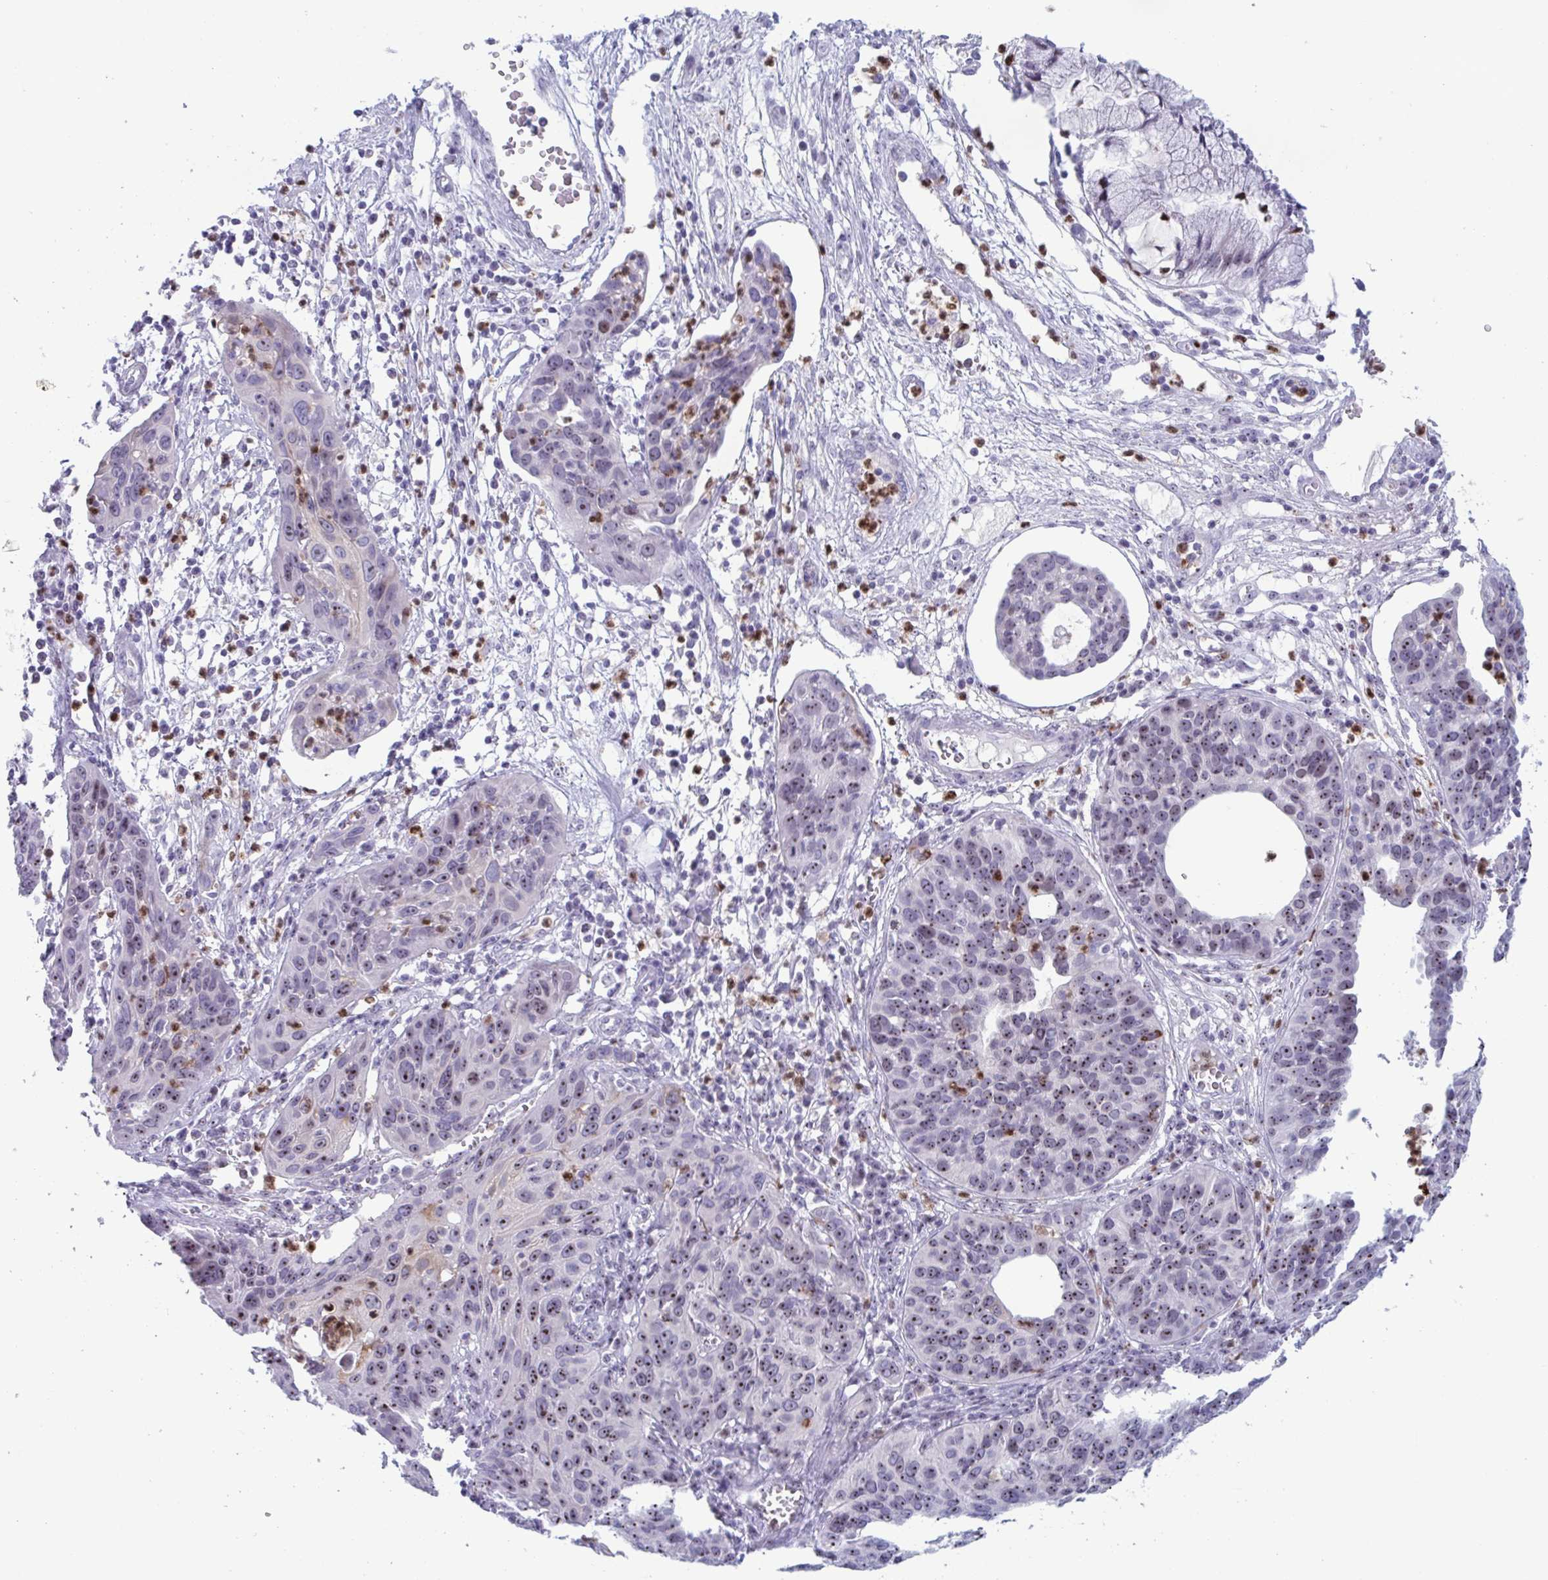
{"staining": {"intensity": "moderate", "quantity": "25%-75%", "location": "nuclear"}, "tissue": "cervical cancer", "cell_type": "Tumor cells", "image_type": "cancer", "snomed": [{"axis": "morphology", "description": "Squamous cell carcinoma, NOS"}, {"axis": "topography", "description": "Cervix"}], "caption": "The image exhibits immunohistochemical staining of cervical cancer (squamous cell carcinoma). There is moderate nuclear positivity is appreciated in about 25%-75% of tumor cells.", "gene": "CYP4F11", "patient": {"sex": "female", "age": 36}}